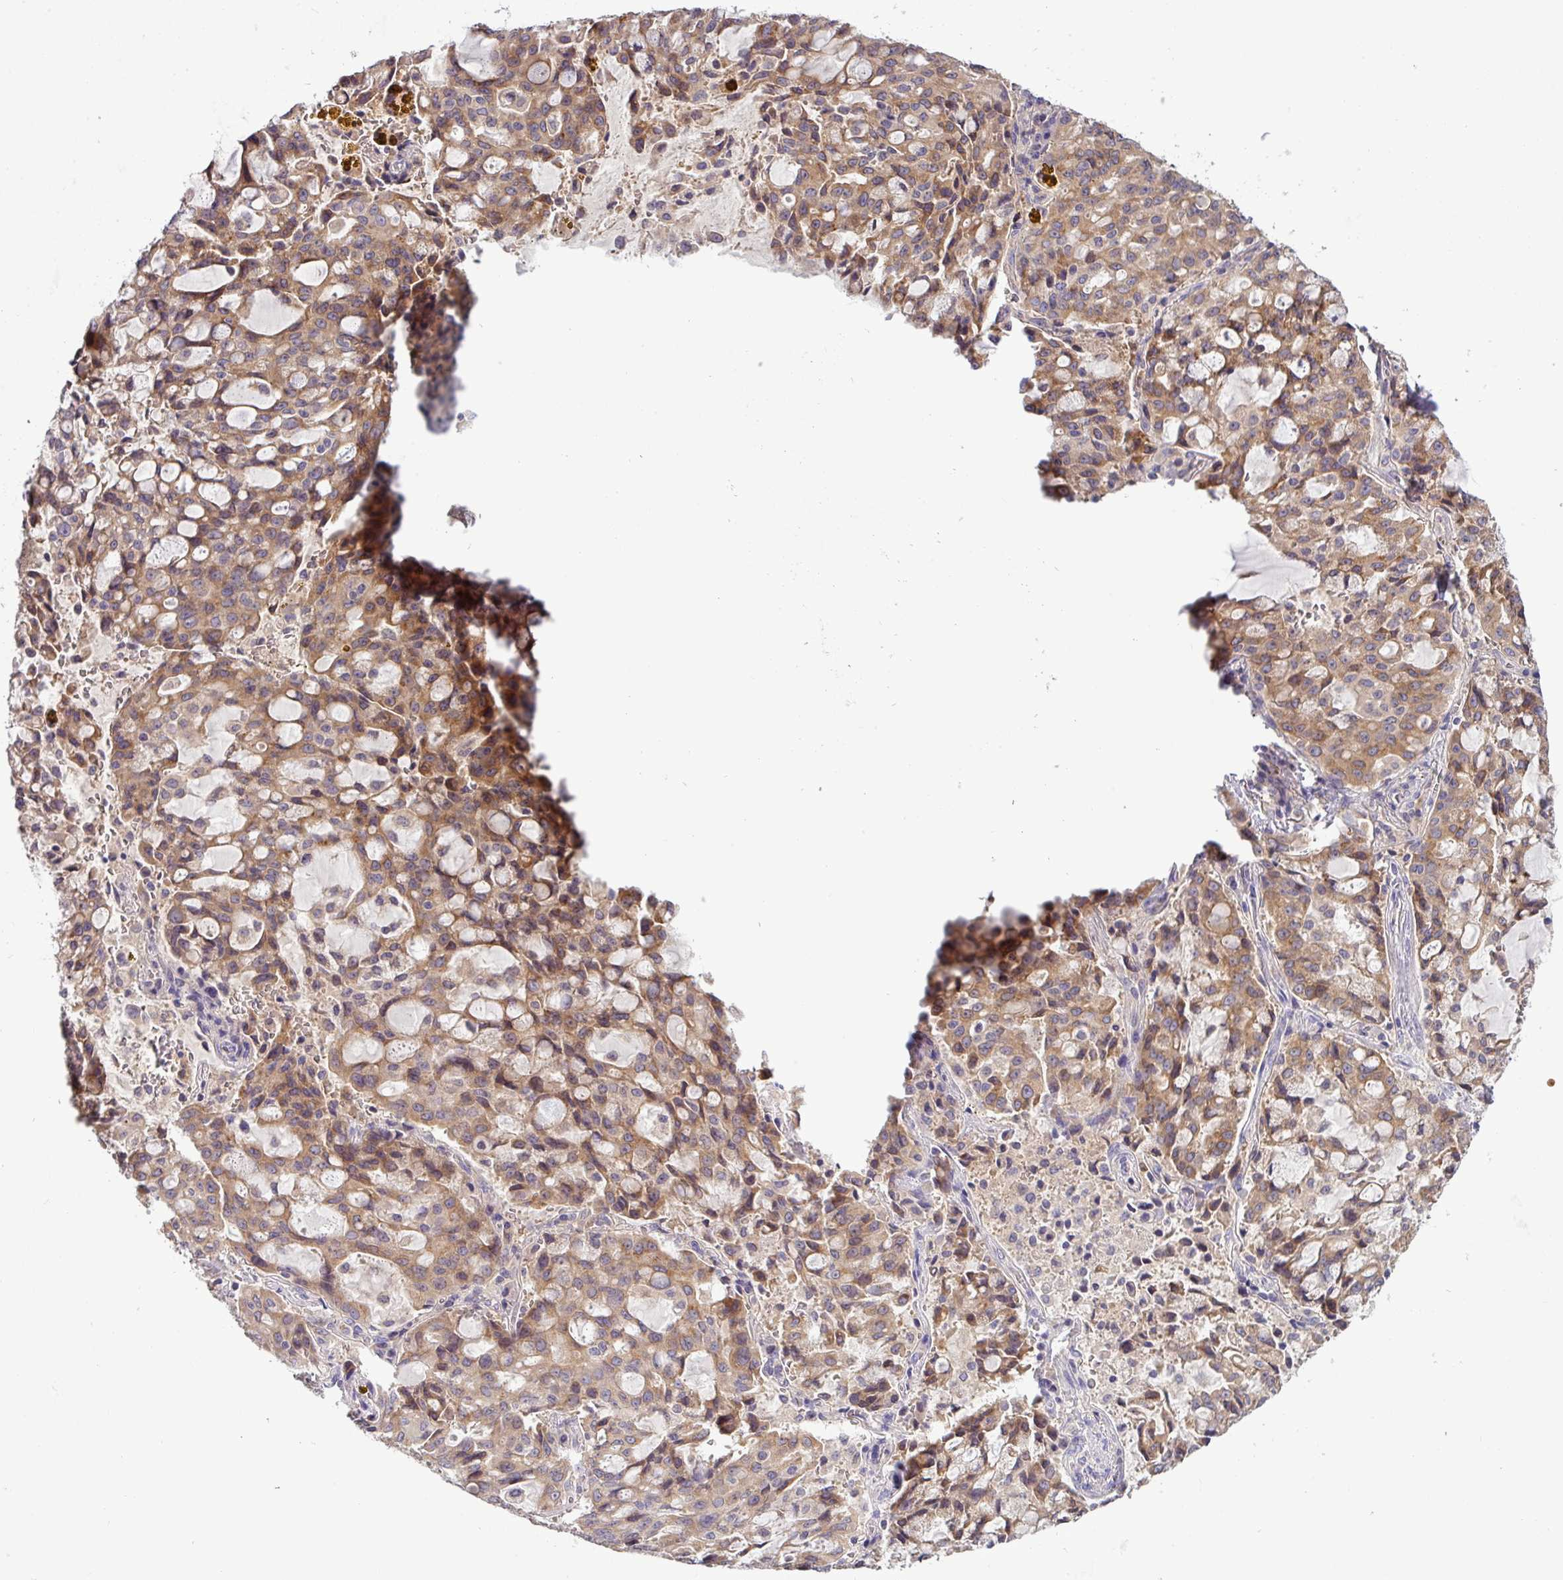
{"staining": {"intensity": "moderate", "quantity": ">75%", "location": "cytoplasmic/membranous"}, "tissue": "lung cancer", "cell_type": "Tumor cells", "image_type": "cancer", "snomed": [{"axis": "morphology", "description": "Adenocarcinoma, NOS"}, {"axis": "topography", "description": "Lung"}], "caption": "Brown immunohistochemical staining in human lung cancer displays moderate cytoplasmic/membranous staining in about >75% of tumor cells. Nuclei are stained in blue.", "gene": "TMEM62", "patient": {"sex": "female", "age": 44}}